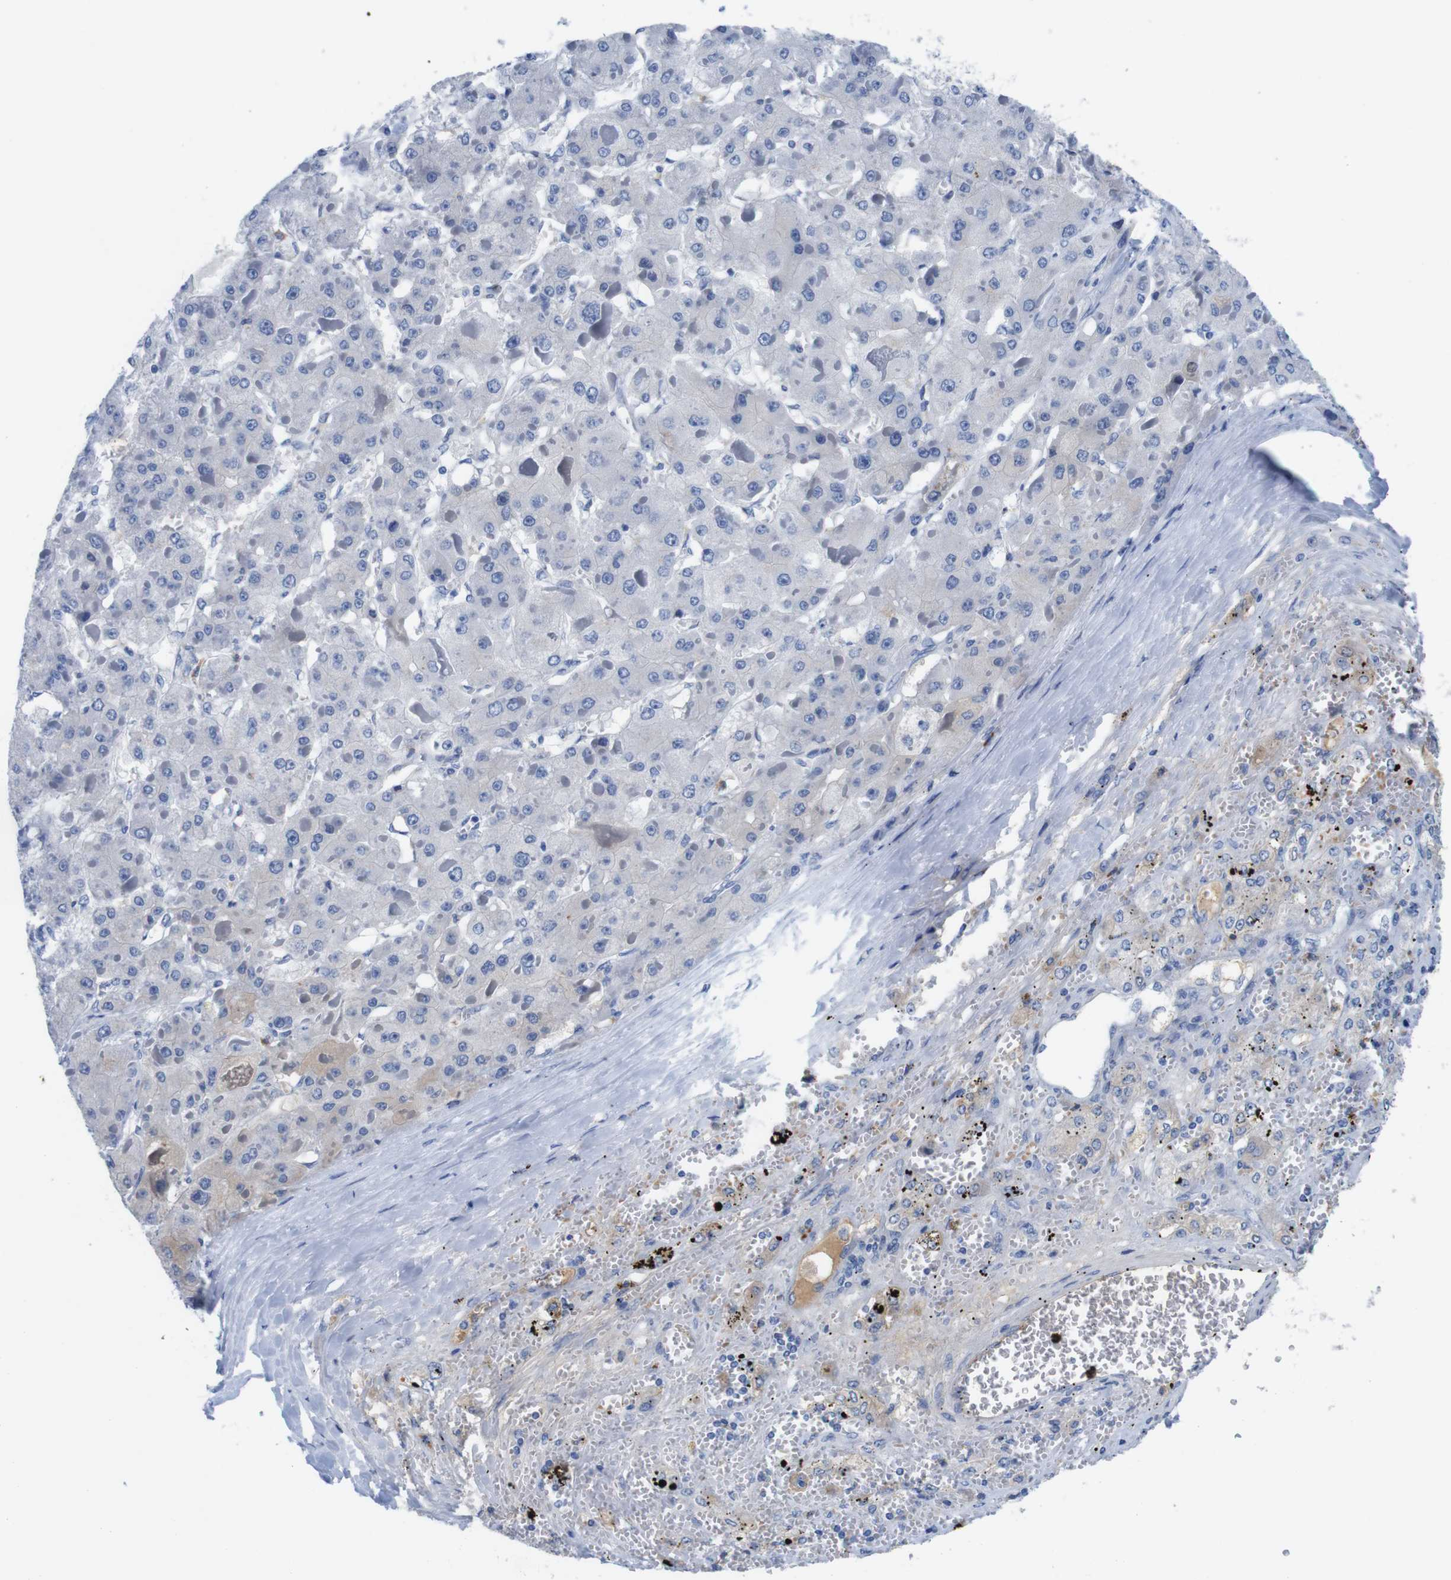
{"staining": {"intensity": "weak", "quantity": "<25%", "location": "cytoplasmic/membranous"}, "tissue": "liver cancer", "cell_type": "Tumor cells", "image_type": "cancer", "snomed": [{"axis": "morphology", "description": "Carcinoma, Hepatocellular, NOS"}, {"axis": "topography", "description": "Liver"}], "caption": "An image of human liver cancer is negative for staining in tumor cells. Nuclei are stained in blue.", "gene": "C1RL", "patient": {"sex": "female", "age": 73}}